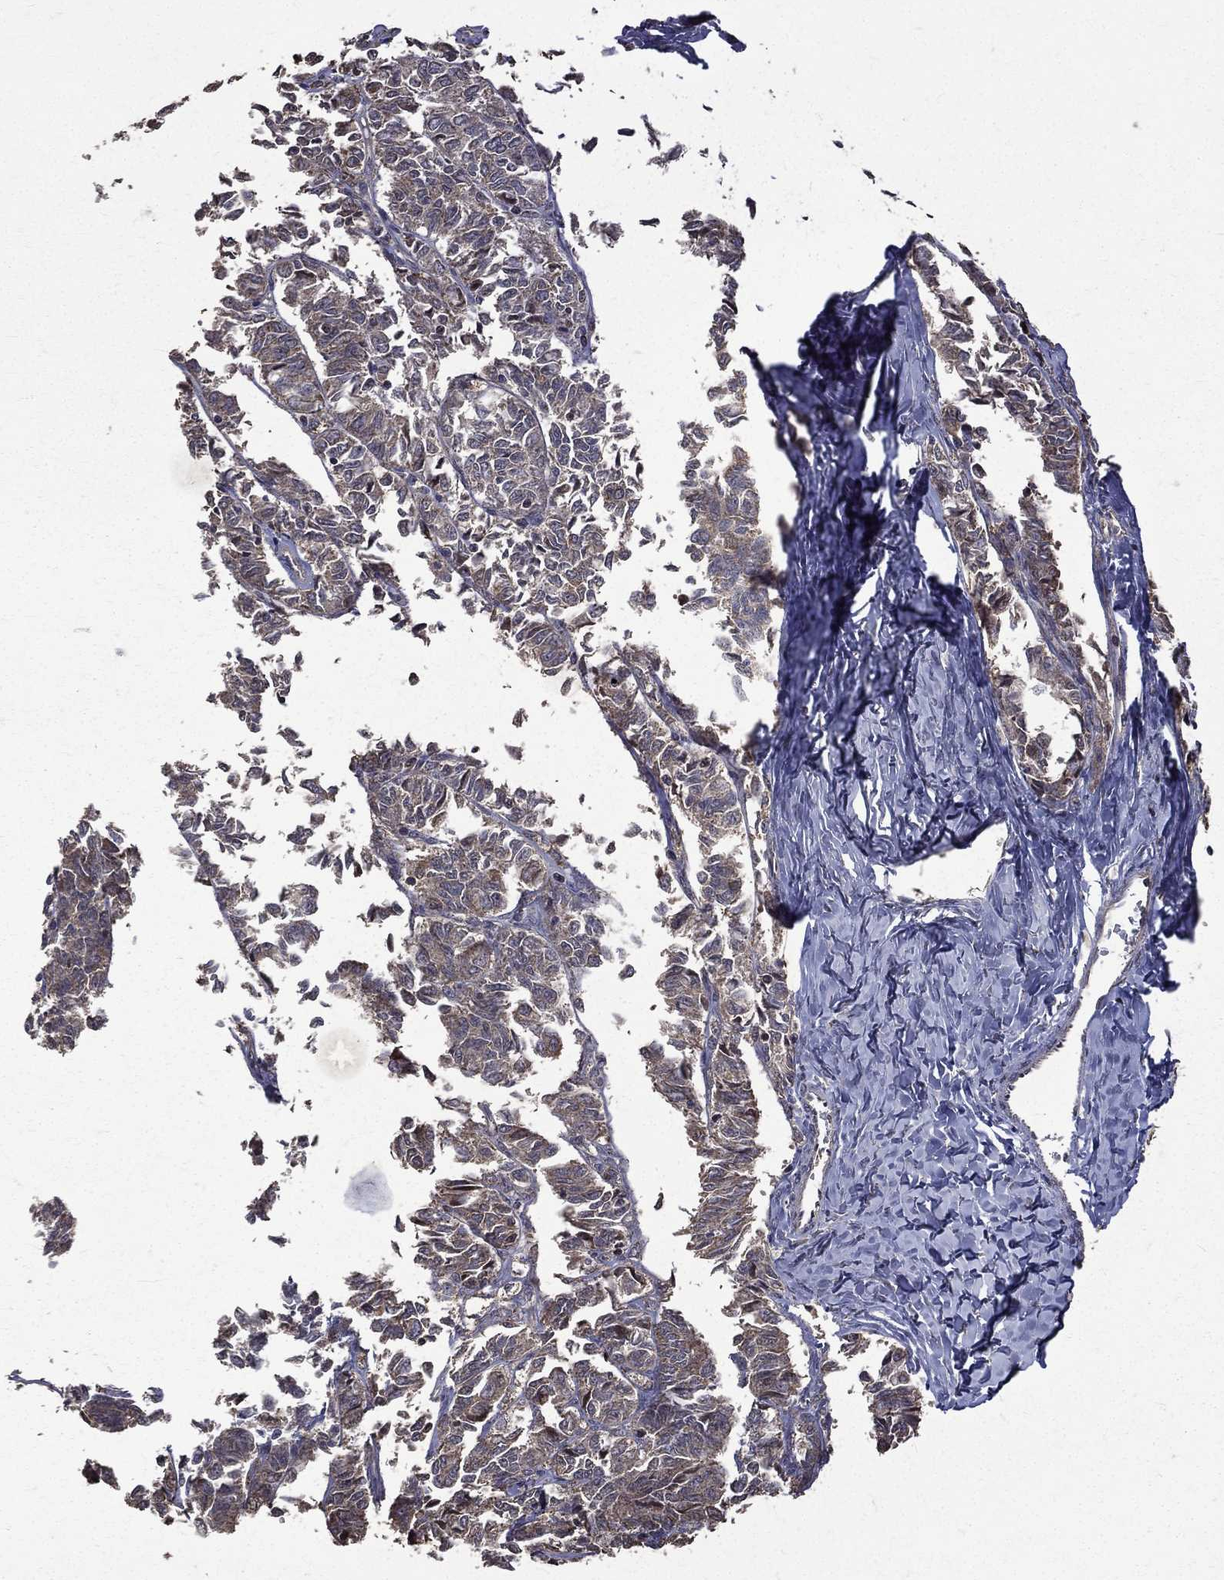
{"staining": {"intensity": "negative", "quantity": "none", "location": "none"}, "tissue": "ovarian cancer", "cell_type": "Tumor cells", "image_type": "cancer", "snomed": [{"axis": "morphology", "description": "Carcinoma, endometroid"}, {"axis": "topography", "description": "Ovary"}], "caption": "The photomicrograph reveals no staining of tumor cells in ovarian cancer. The staining was performed using DAB (3,3'-diaminobenzidine) to visualize the protein expression in brown, while the nuclei were stained in blue with hematoxylin (Magnification: 20x).", "gene": "RPGR", "patient": {"sex": "female", "age": 80}}